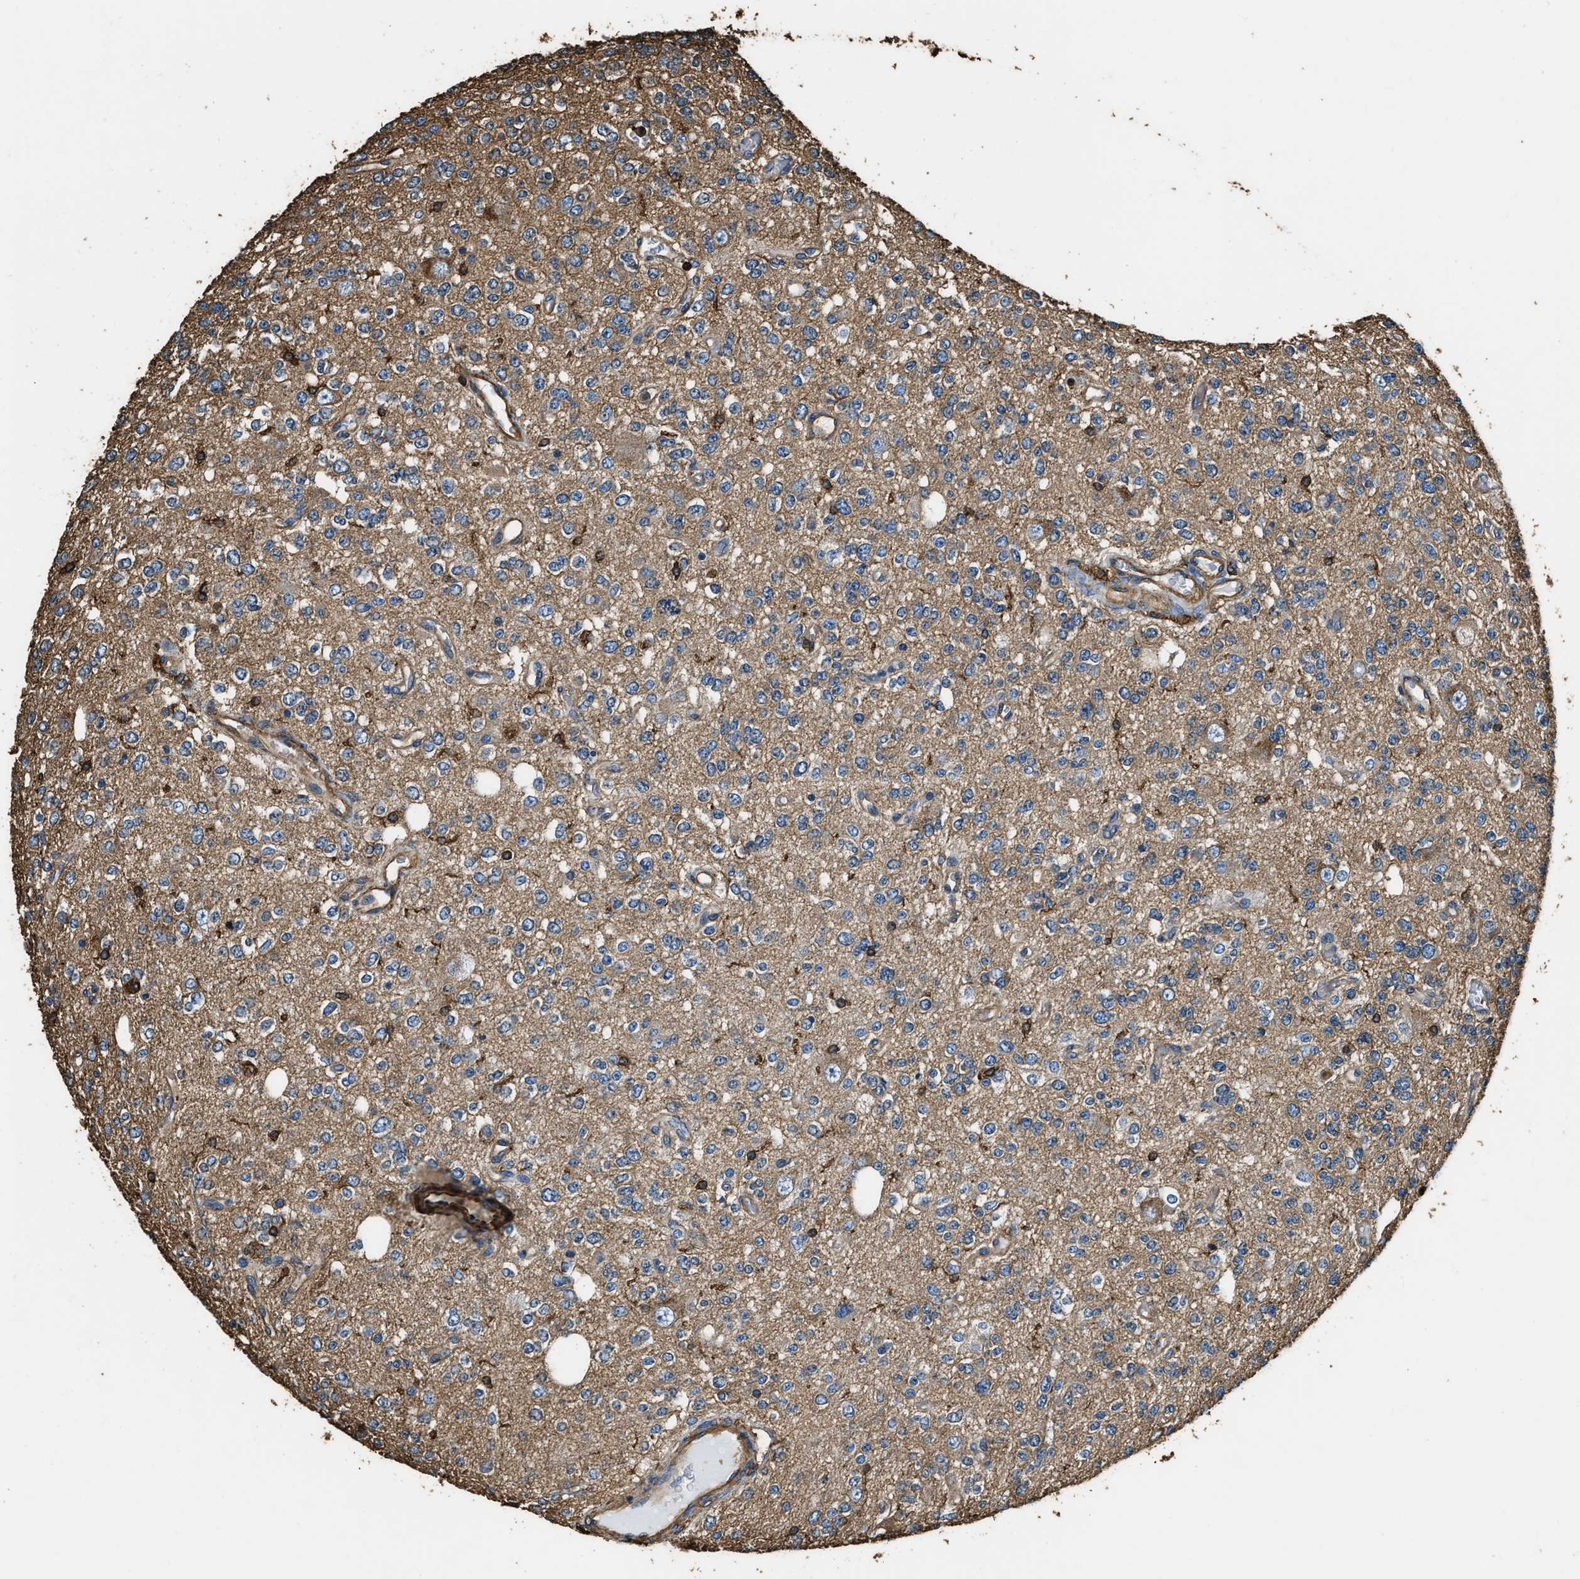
{"staining": {"intensity": "moderate", "quantity": "25%-75%", "location": "cytoplasmic/membranous"}, "tissue": "glioma", "cell_type": "Tumor cells", "image_type": "cancer", "snomed": [{"axis": "morphology", "description": "Glioma, malignant, Low grade"}, {"axis": "topography", "description": "Brain"}], "caption": "Immunohistochemical staining of human glioma demonstrates medium levels of moderate cytoplasmic/membranous expression in approximately 25%-75% of tumor cells. The protein of interest is shown in brown color, while the nuclei are stained blue.", "gene": "ACCS", "patient": {"sex": "male", "age": 38}}